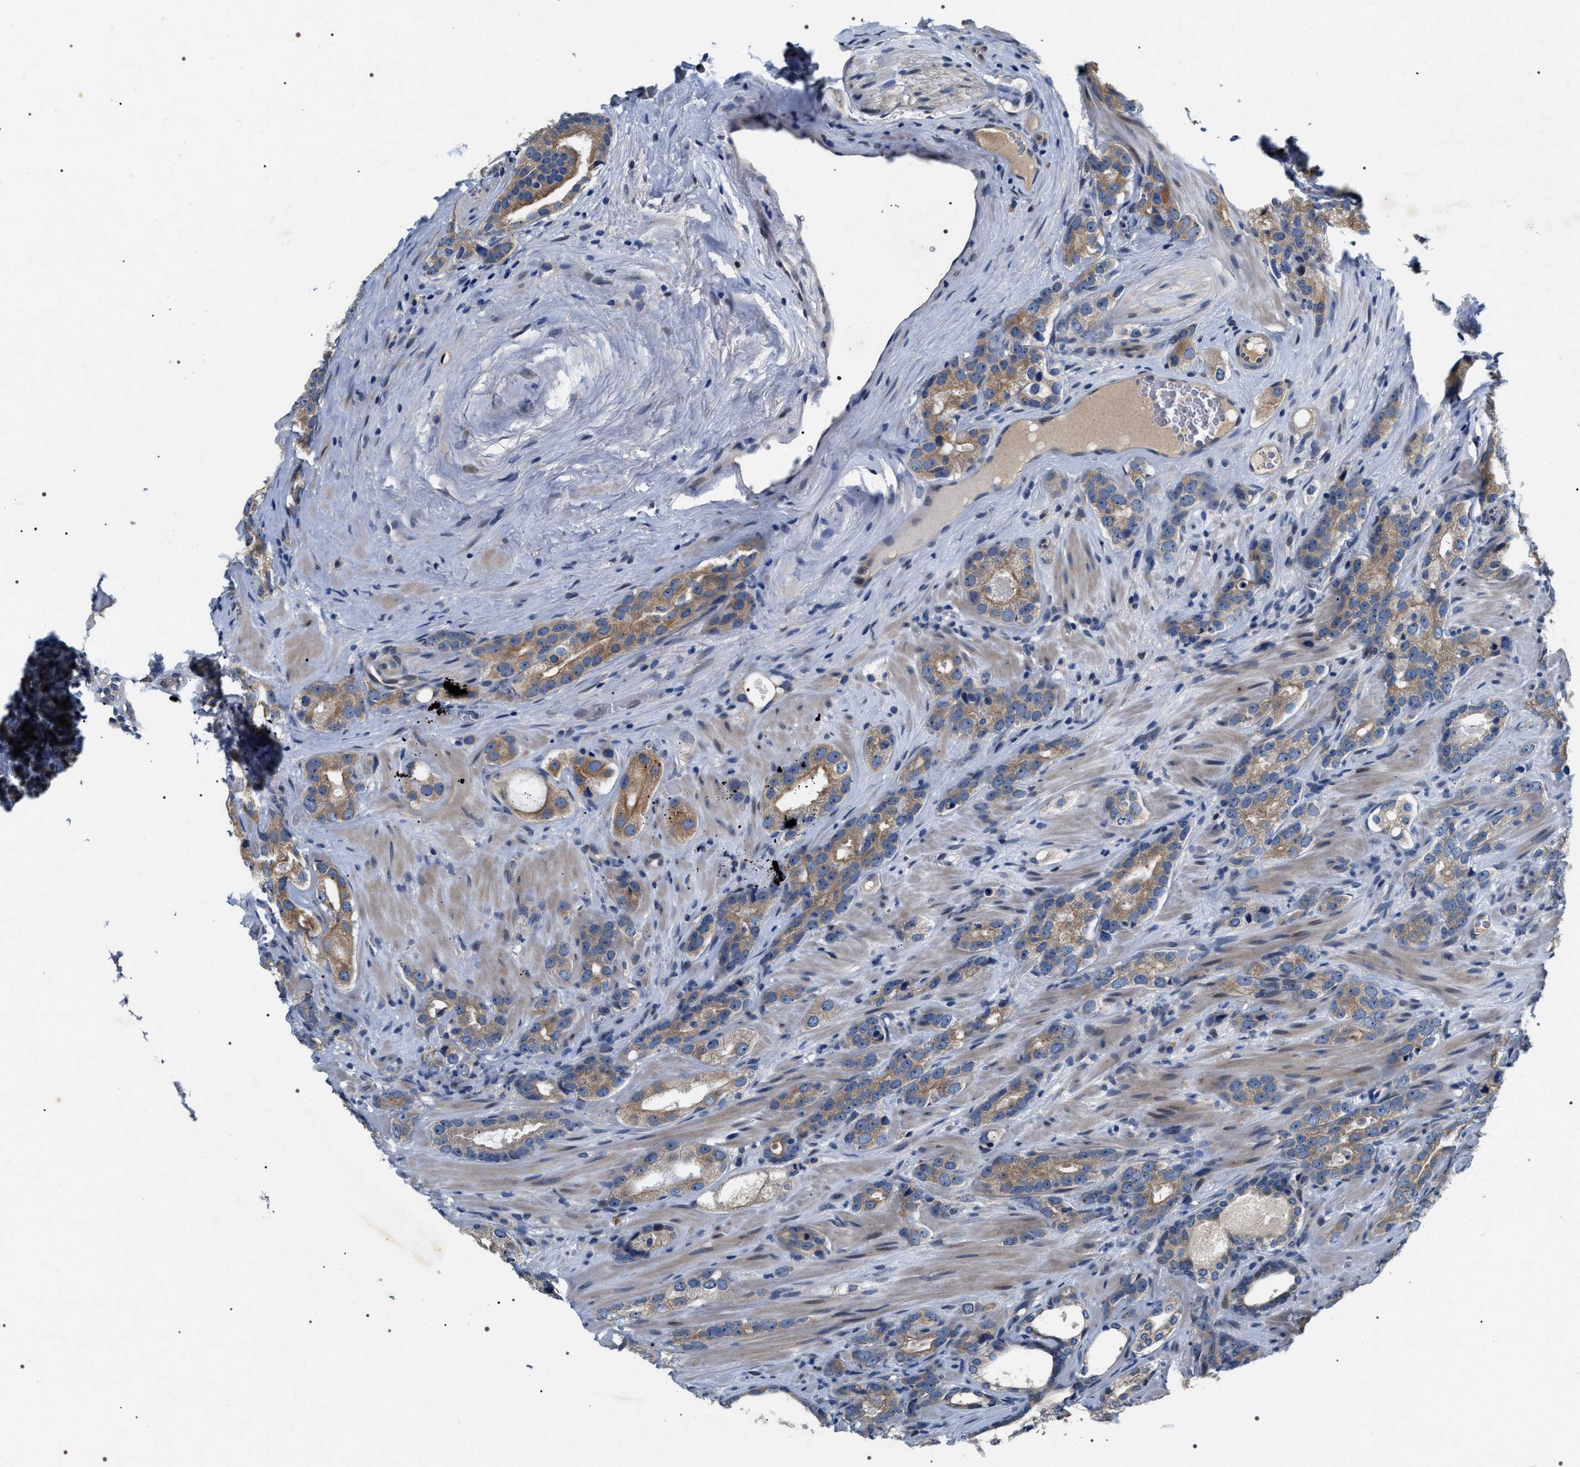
{"staining": {"intensity": "moderate", "quantity": ">75%", "location": "cytoplasmic/membranous"}, "tissue": "prostate cancer", "cell_type": "Tumor cells", "image_type": "cancer", "snomed": [{"axis": "morphology", "description": "Adenocarcinoma, High grade"}, {"axis": "topography", "description": "Prostate"}], "caption": "Immunohistochemistry micrograph of neoplastic tissue: human prostate adenocarcinoma (high-grade) stained using immunohistochemistry (IHC) shows medium levels of moderate protein expression localized specifically in the cytoplasmic/membranous of tumor cells, appearing as a cytoplasmic/membranous brown color.", "gene": "IFT81", "patient": {"sex": "male", "age": 63}}